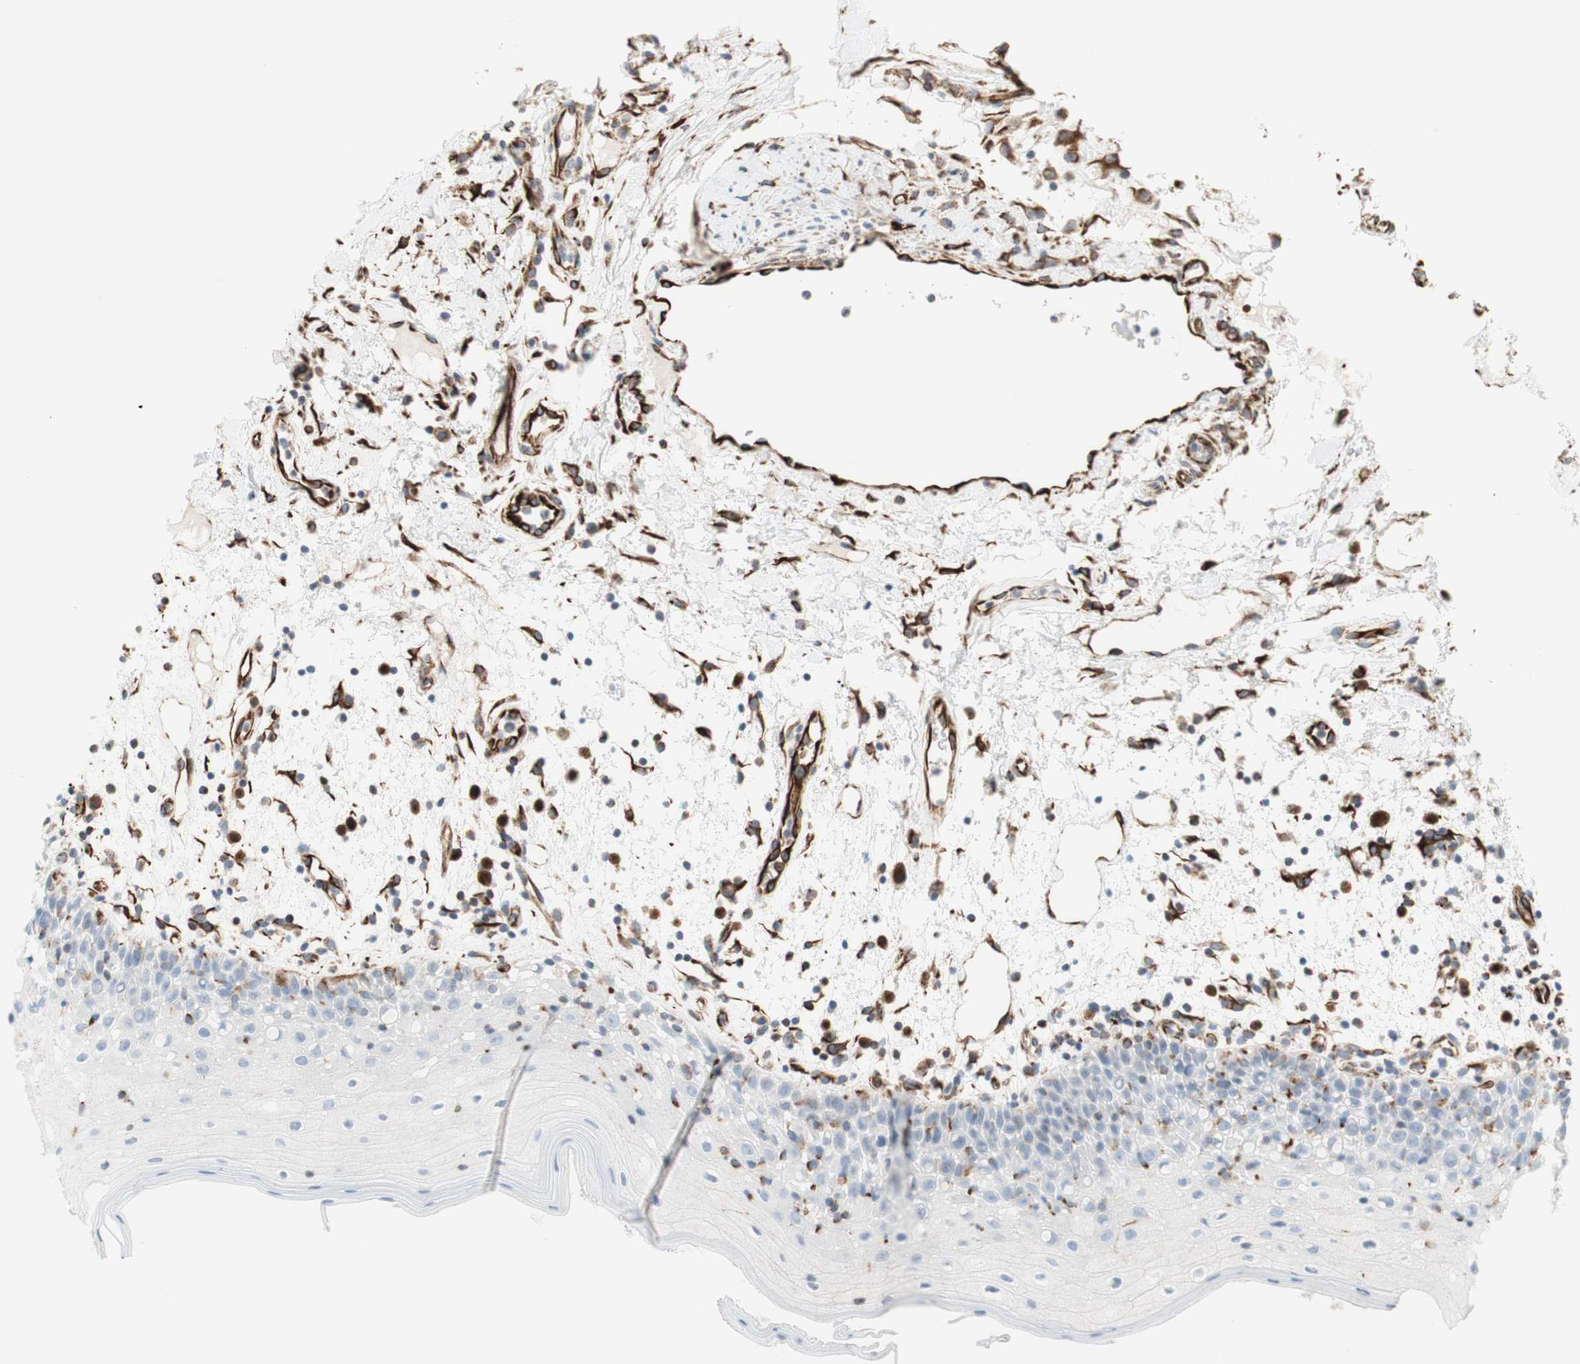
{"staining": {"intensity": "negative", "quantity": "none", "location": "none"}, "tissue": "oral mucosa", "cell_type": "Squamous epithelial cells", "image_type": "normal", "snomed": [{"axis": "morphology", "description": "Normal tissue, NOS"}, {"axis": "morphology", "description": "Squamous cell carcinoma, NOS"}, {"axis": "topography", "description": "Skeletal muscle"}, {"axis": "topography", "description": "Oral tissue"}], "caption": "Image shows no protein positivity in squamous epithelial cells of normal oral mucosa. (Immunohistochemistry, brightfield microscopy, high magnification).", "gene": "POU2AF1", "patient": {"sex": "male", "age": 71}}